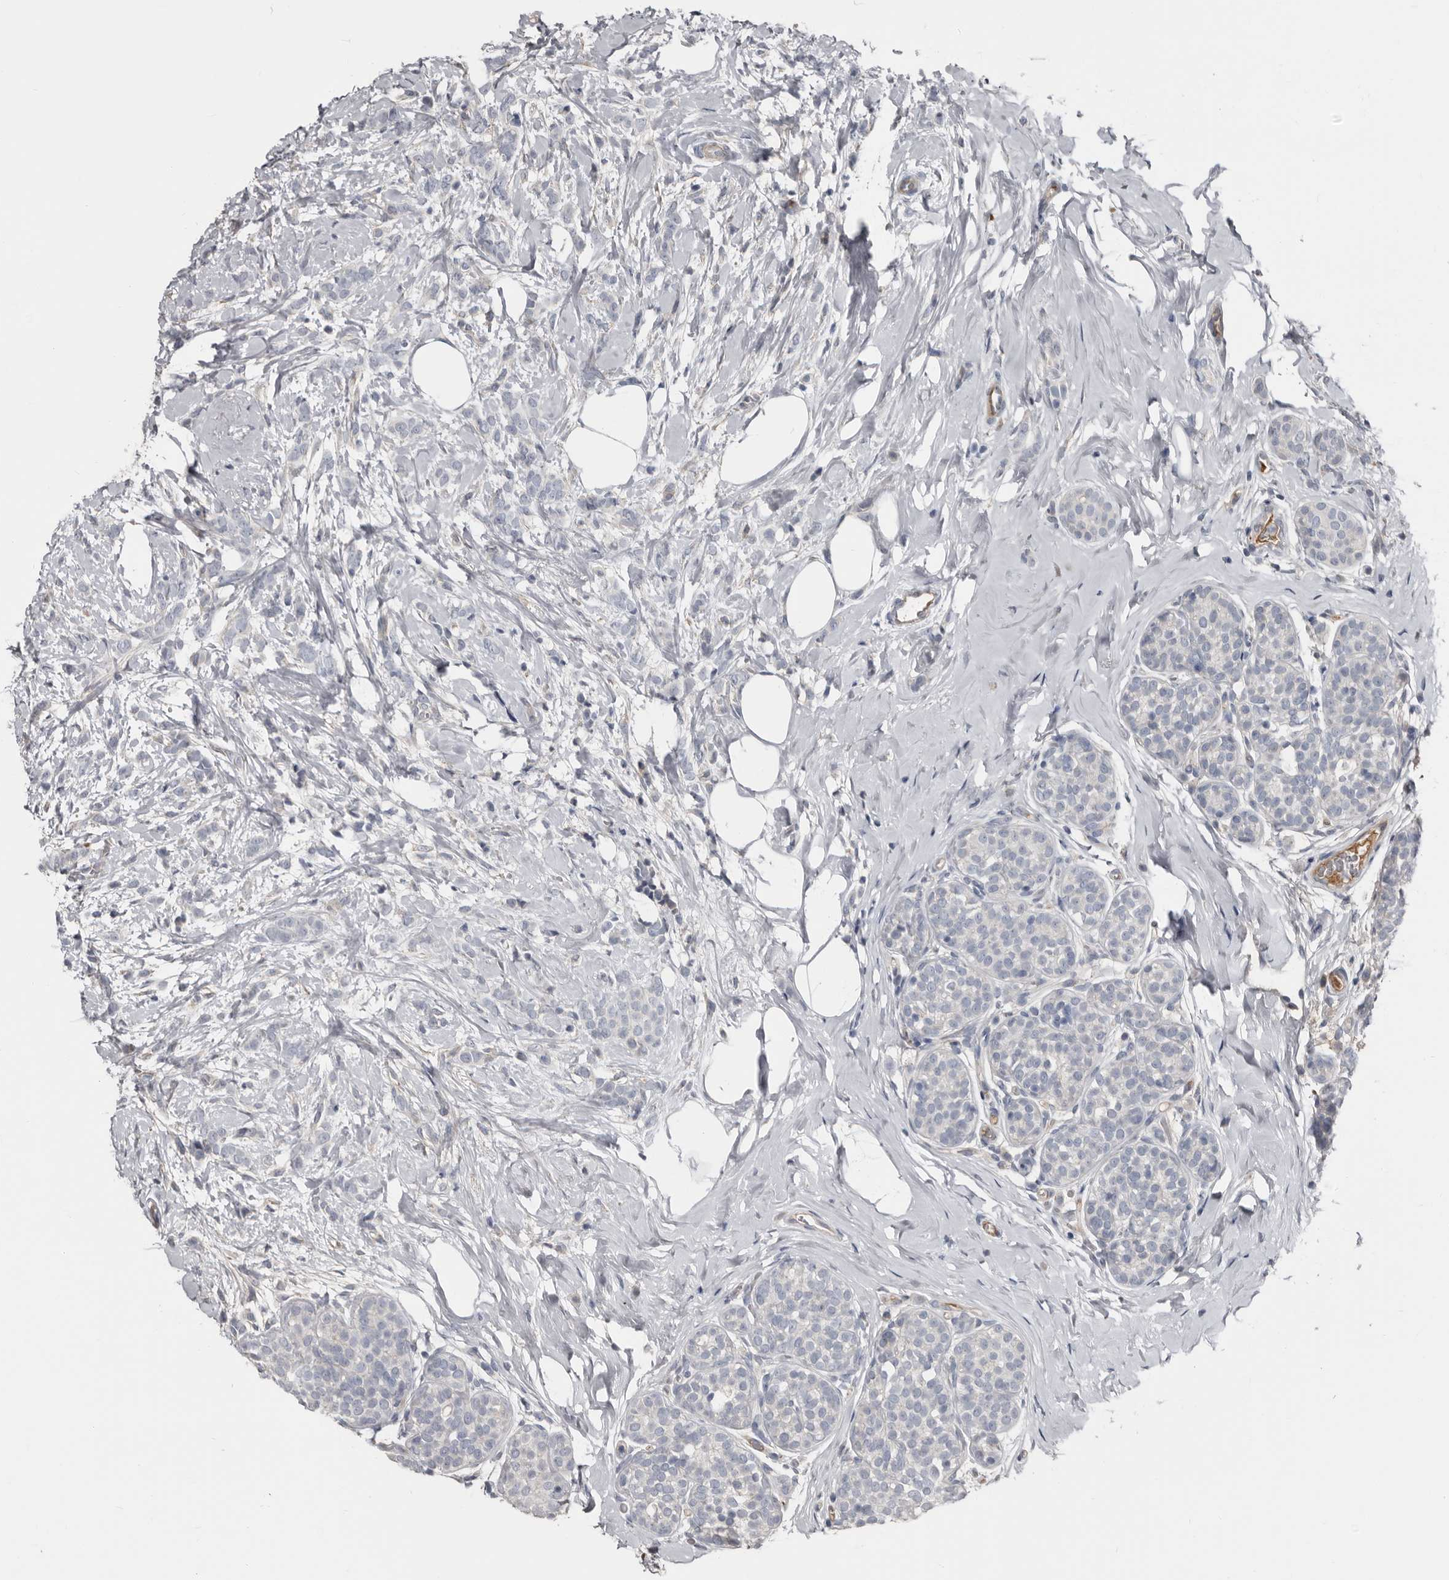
{"staining": {"intensity": "negative", "quantity": "none", "location": "none"}, "tissue": "breast cancer", "cell_type": "Tumor cells", "image_type": "cancer", "snomed": [{"axis": "morphology", "description": "Lobular carcinoma, in situ"}, {"axis": "morphology", "description": "Lobular carcinoma"}, {"axis": "topography", "description": "Breast"}], "caption": "Photomicrograph shows no significant protein staining in tumor cells of breast lobular carcinoma. Nuclei are stained in blue.", "gene": "ZNF114", "patient": {"sex": "female", "age": 41}}